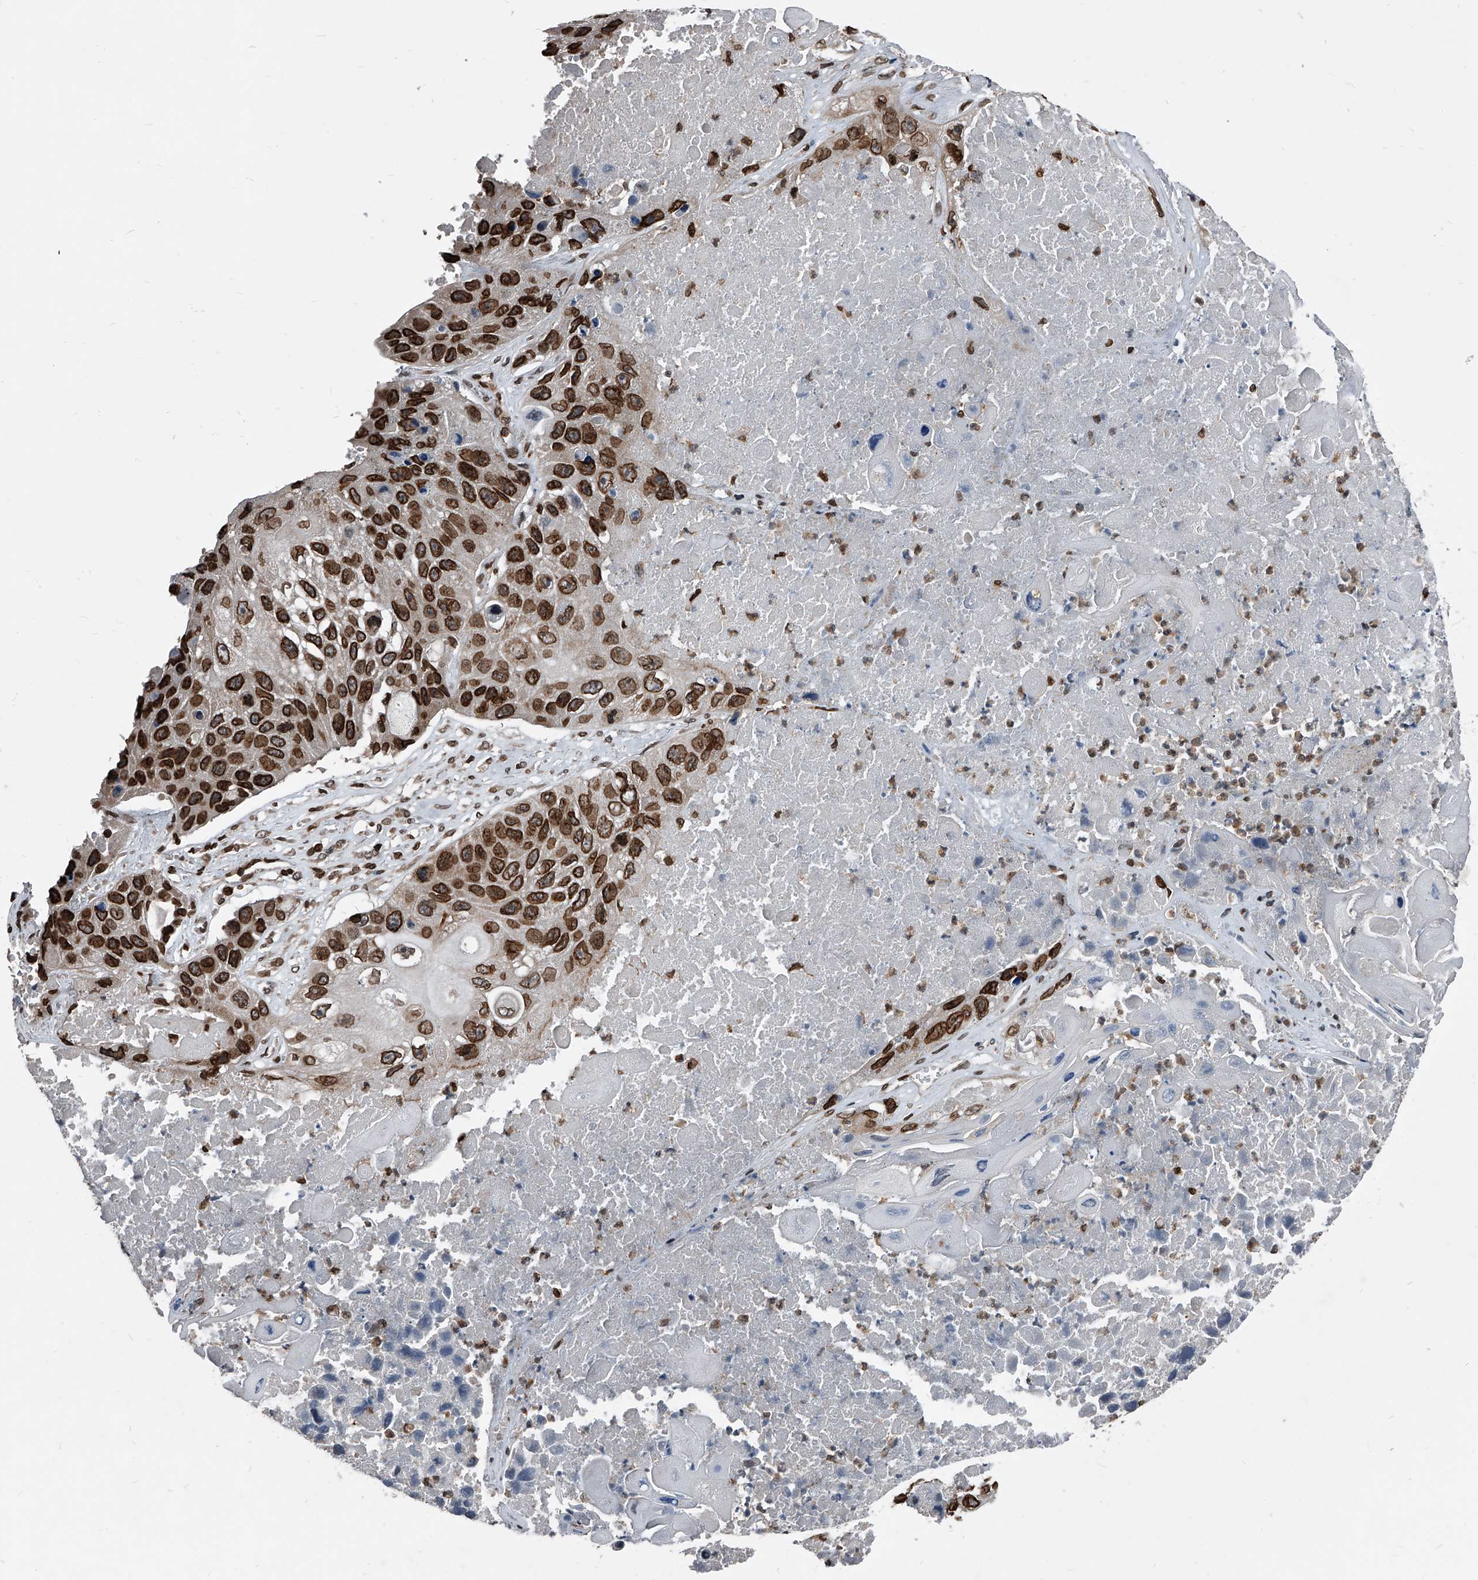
{"staining": {"intensity": "strong", "quantity": ">75%", "location": "cytoplasmic/membranous,nuclear"}, "tissue": "lung cancer", "cell_type": "Tumor cells", "image_type": "cancer", "snomed": [{"axis": "morphology", "description": "Squamous cell carcinoma, NOS"}, {"axis": "topography", "description": "Lung"}], "caption": "Lung cancer tissue exhibits strong cytoplasmic/membranous and nuclear expression in about >75% of tumor cells", "gene": "PHF20", "patient": {"sex": "male", "age": 61}}